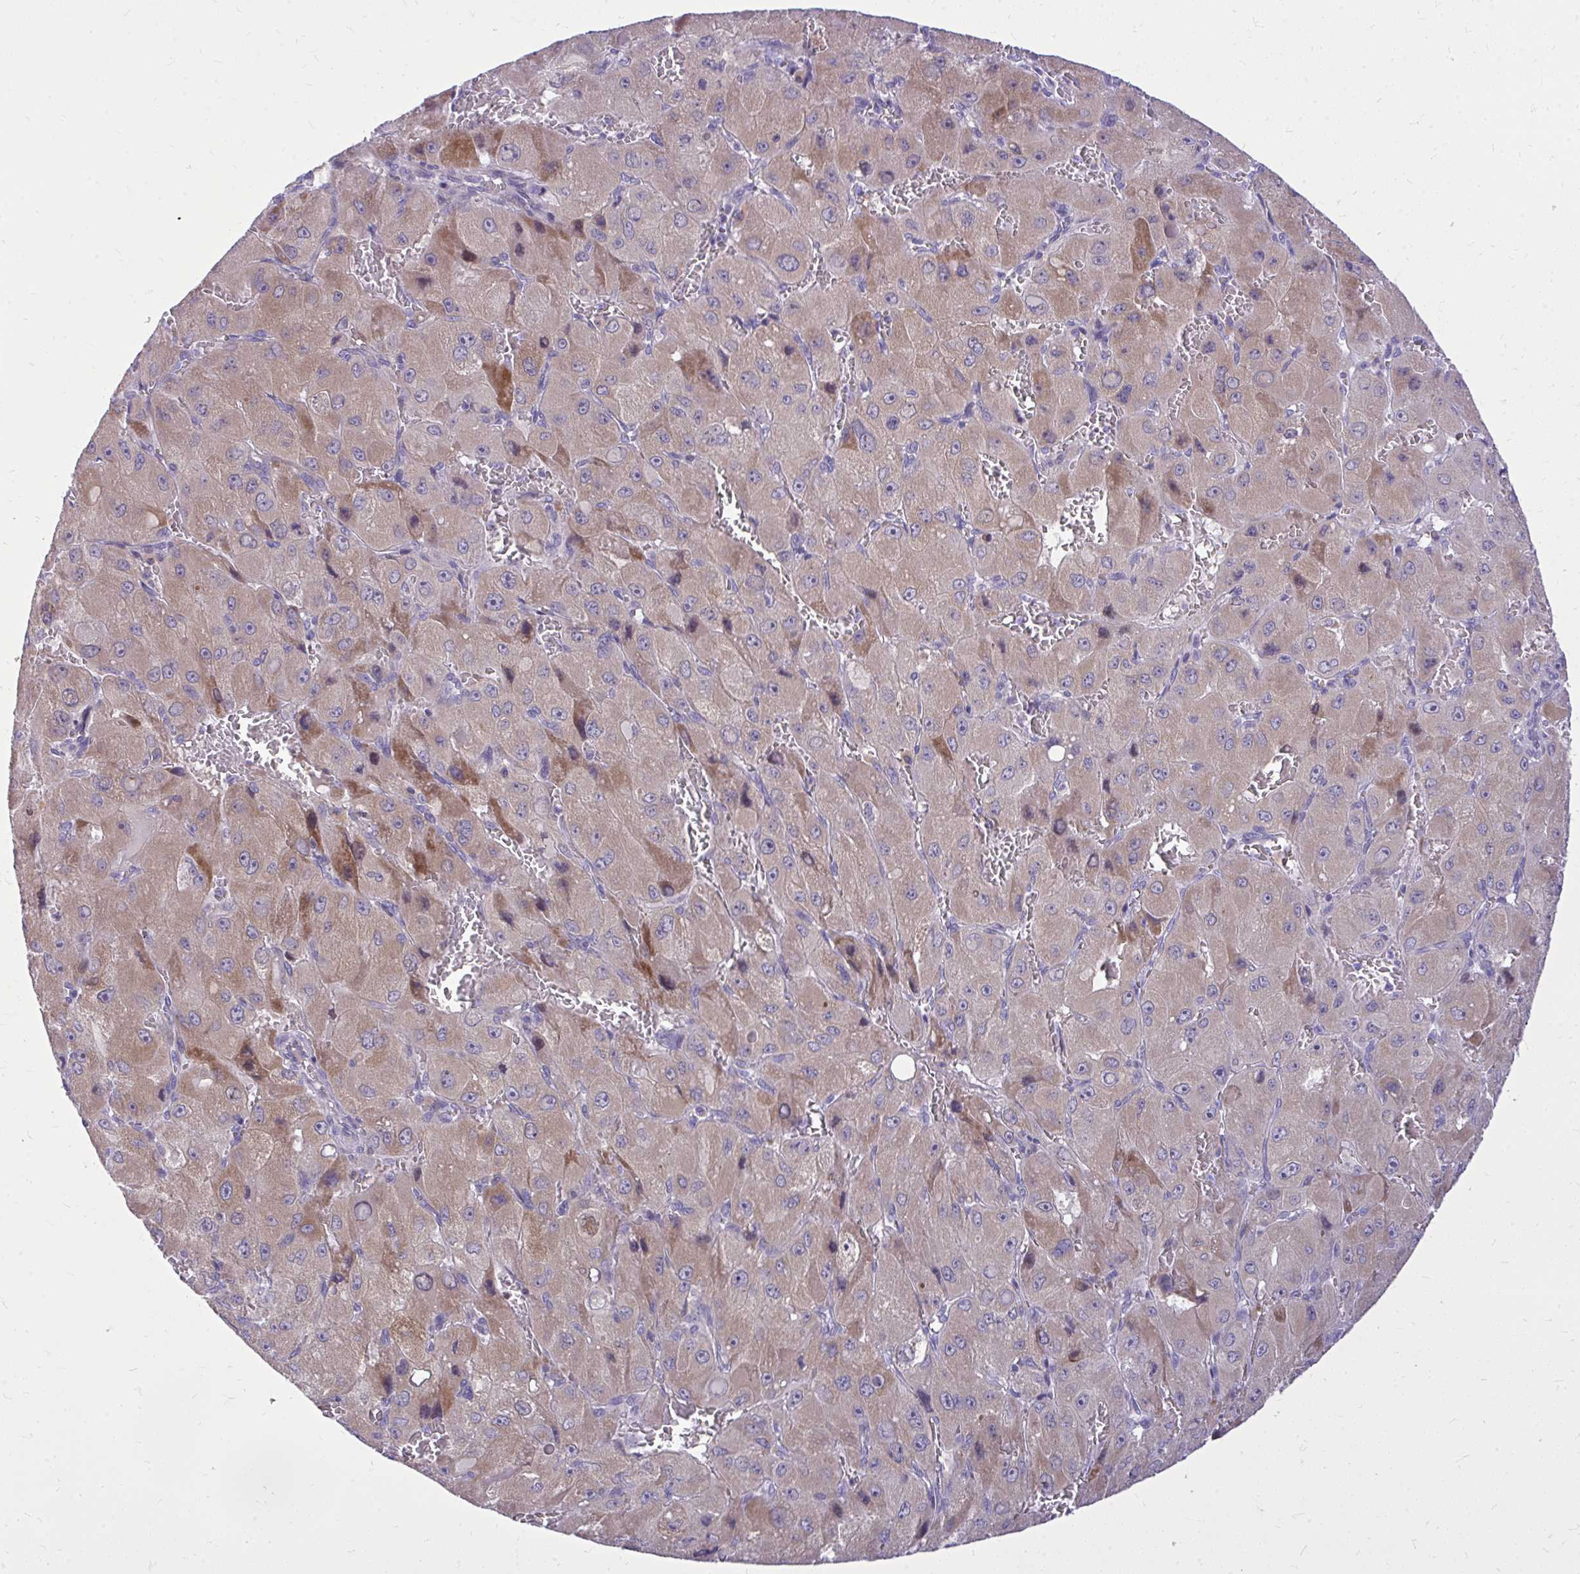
{"staining": {"intensity": "moderate", "quantity": "25%-75%", "location": "cytoplasmic/membranous"}, "tissue": "liver cancer", "cell_type": "Tumor cells", "image_type": "cancer", "snomed": [{"axis": "morphology", "description": "Carcinoma, Hepatocellular, NOS"}, {"axis": "topography", "description": "Liver"}], "caption": "Hepatocellular carcinoma (liver) tissue exhibits moderate cytoplasmic/membranous positivity in about 25%-75% of tumor cells, visualized by immunohistochemistry. Immunohistochemistry (ihc) stains the protein of interest in brown and the nuclei are stained blue.", "gene": "DPY19L1", "patient": {"sex": "male", "age": 27}}